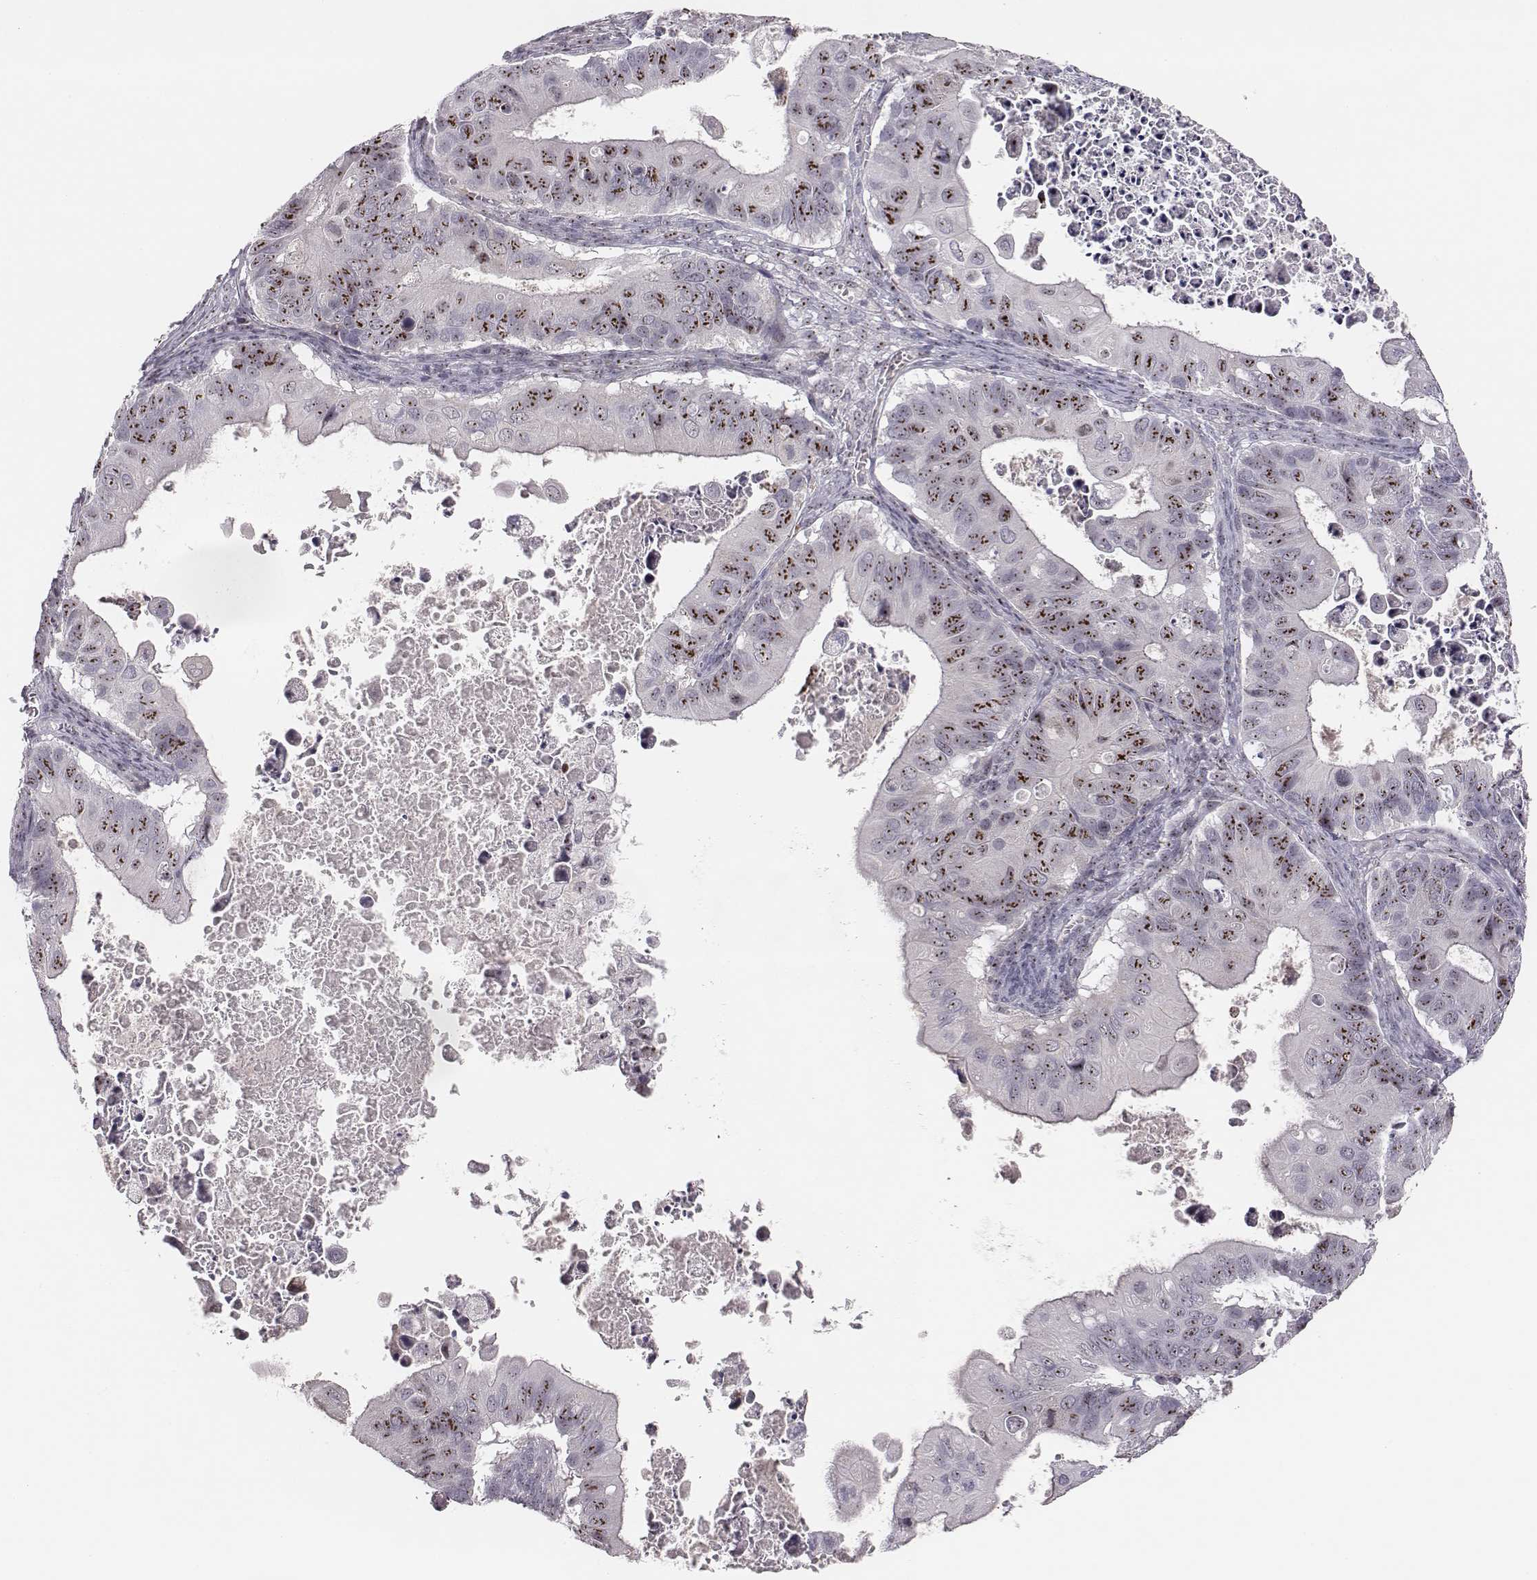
{"staining": {"intensity": "strong", "quantity": ">75%", "location": "nuclear"}, "tissue": "ovarian cancer", "cell_type": "Tumor cells", "image_type": "cancer", "snomed": [{"axis": "morphology", "description": "Cystadenocarcinoma, mucinous, NOS"}, {"axis": "topography", "description": "Ovary"}], "caption": "IHC of human ovarian cancer exhibits high levels of strong nuclear staining in approximately >75% of tumor cells.", "gene": "NIFK", "patient": {"sex": "female", "age": 64}}